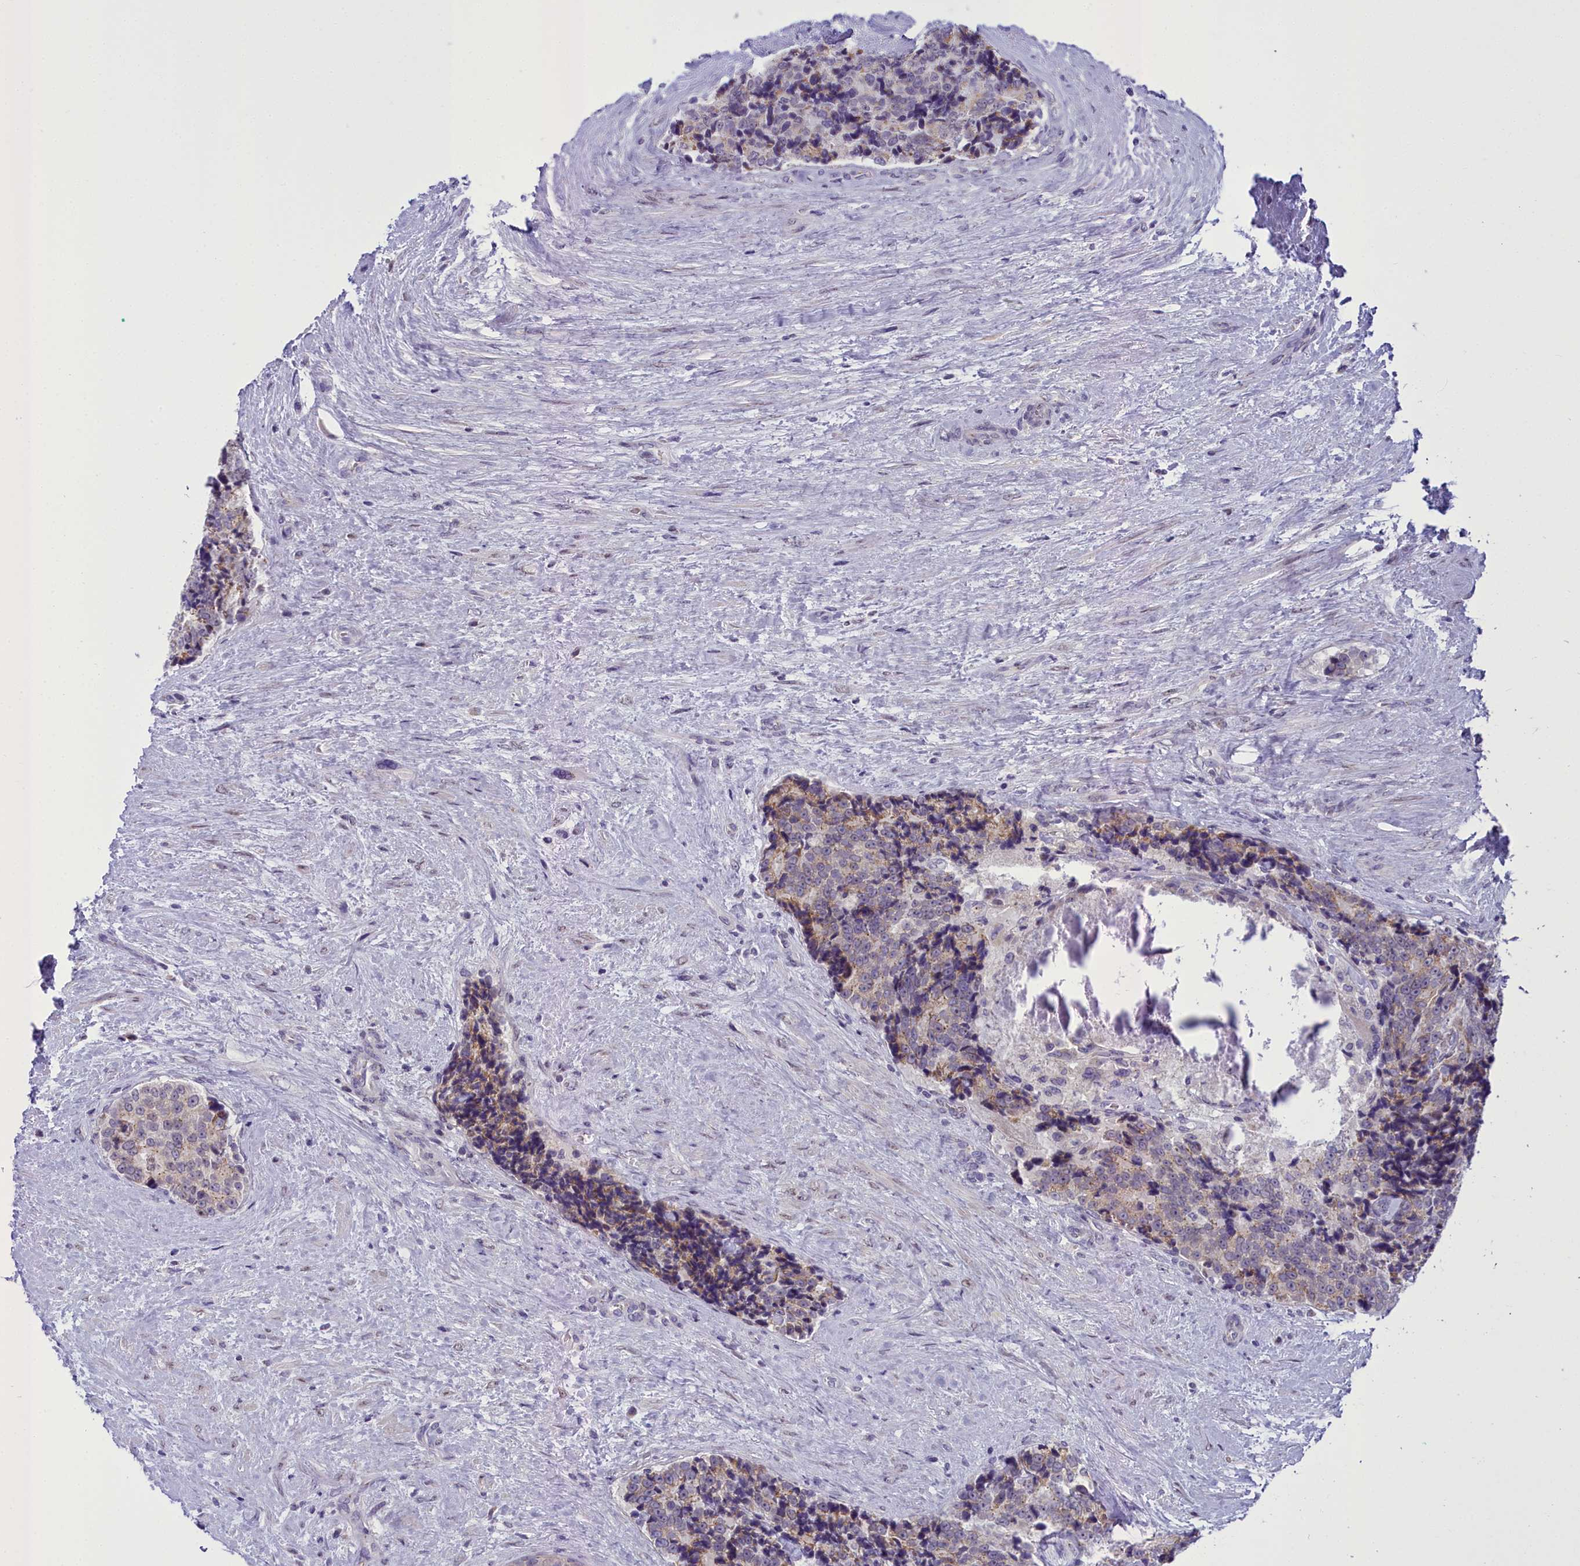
{"staining": {"intensity": "weak", "quantity": "25%-75%", "location": "cytoplasmic/membranous"}, "tissue": "prostate cancer", "cell_type": "Tumor cells", "image_type": "cancer", "snomed": [{"axis": "morphology", "description": "Adenocarcinoma, High grade"}, {"axis": "topography", "description": "Prostate"}], "caption": "High-magnification brightfield microscopy of adenocarcinoma (high-grade) (prostate) stained with DAB (3,3'-diaminobenzidine) (brown) and counterstained with hematoxylin (blue). tumor cells exhibit weak cytoplasmic/membranous expression is seen in about25%-75% of cells.", "gene": "B9D2", "patient": {"sex": "male", "age": 70}}